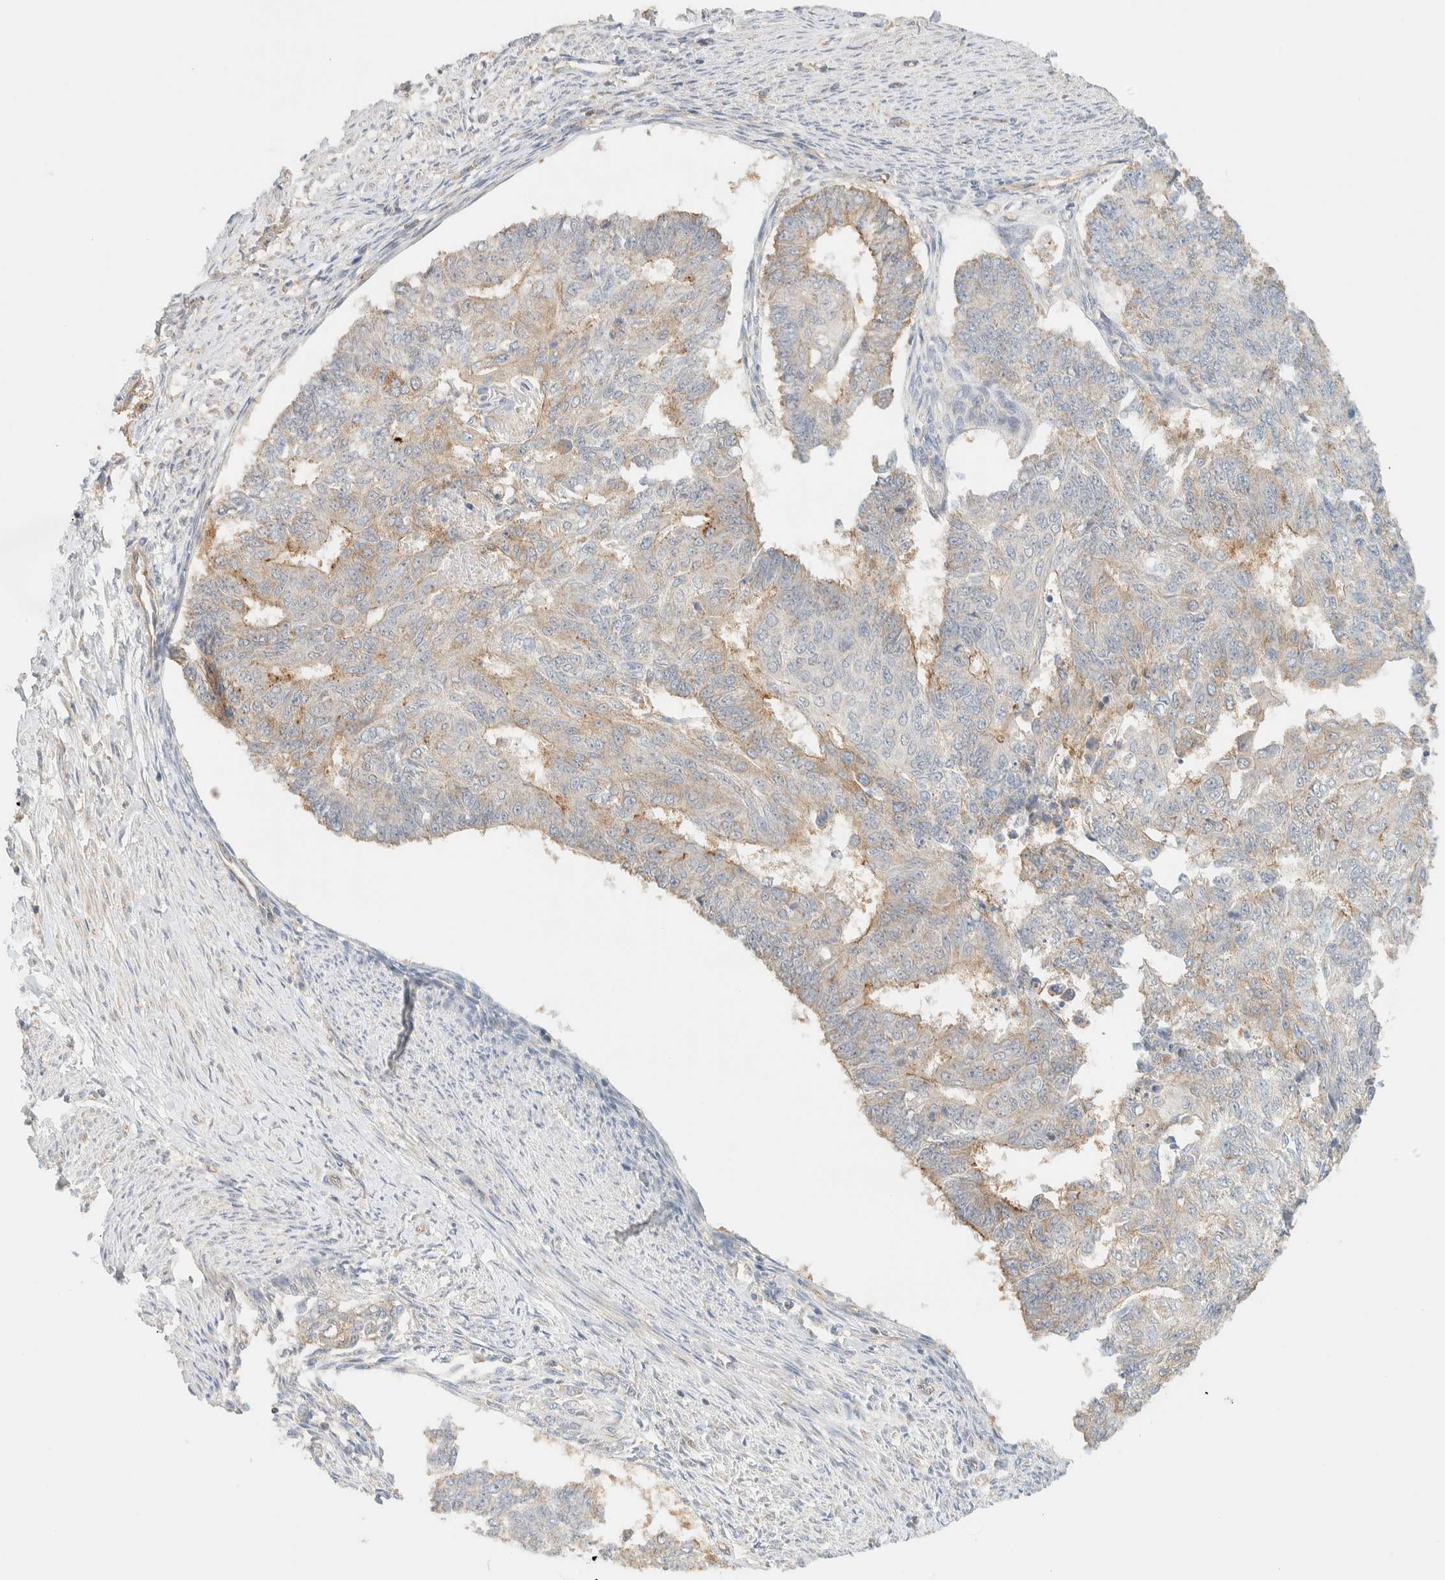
{"staining": {"intensity": "weak", "quantity": "25%-75%", "location": "cytoplasmic/membranous"}, "tissue": "endometrial cancer", "cell_type": "Tumor cells", "image_type": "cancer", "snomed": [{"axis": "morphology", "description": "Adenocarcinoma, NOS"}, {"axis": "topography", "description": "Endometrium"}], "caption": "The image demonstrates a brown stain indicating the presence of a protein in the cytoplasmic/membranous of tumor cells in endometrial cancer.", "gene": "TBC1D8B", "patient": {"sex": "female", "age": 32}}